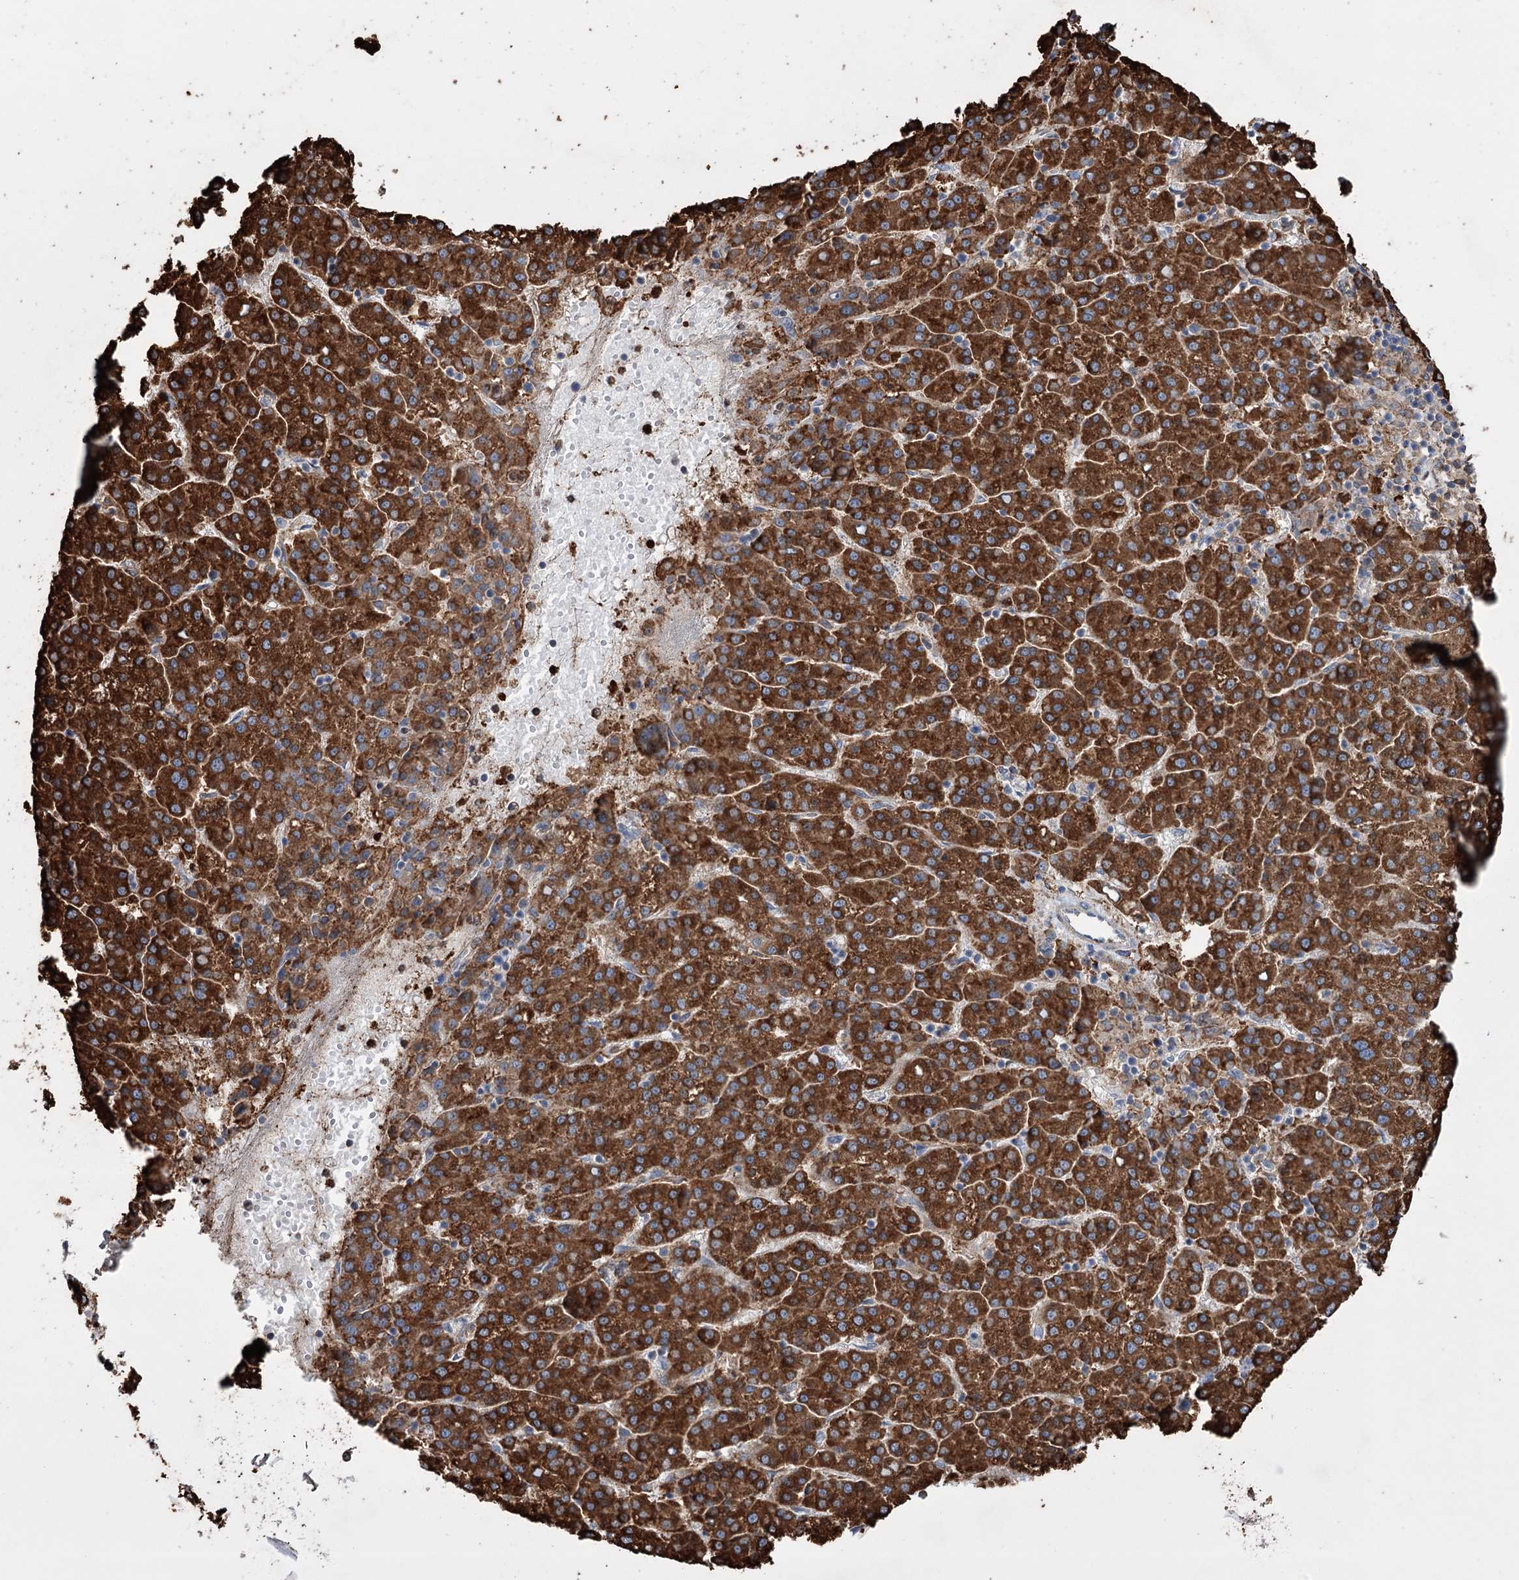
{"staining": {"intensity": "strong", "quantity": ">75%", "location": "cytoplasmic/membranous"}, "tissue": "liver cancer", "cell_type": "Tumor cells", "image_type": "cancer", "snomed": [{"axis": "morphology", "description": "Carcinoma, Hepatocellular, NOS"}, {"axis": "topography", "description": "Liver"}], "caption": "Strong cytoplasmic/membranous positivity for a protein is seen in about >75% of tumor cells of hepatocellular carcinoma (liver) using immunohistochemistry.", "gene": "TRIM71", "patient": {"sex": "female", "age": 58}}